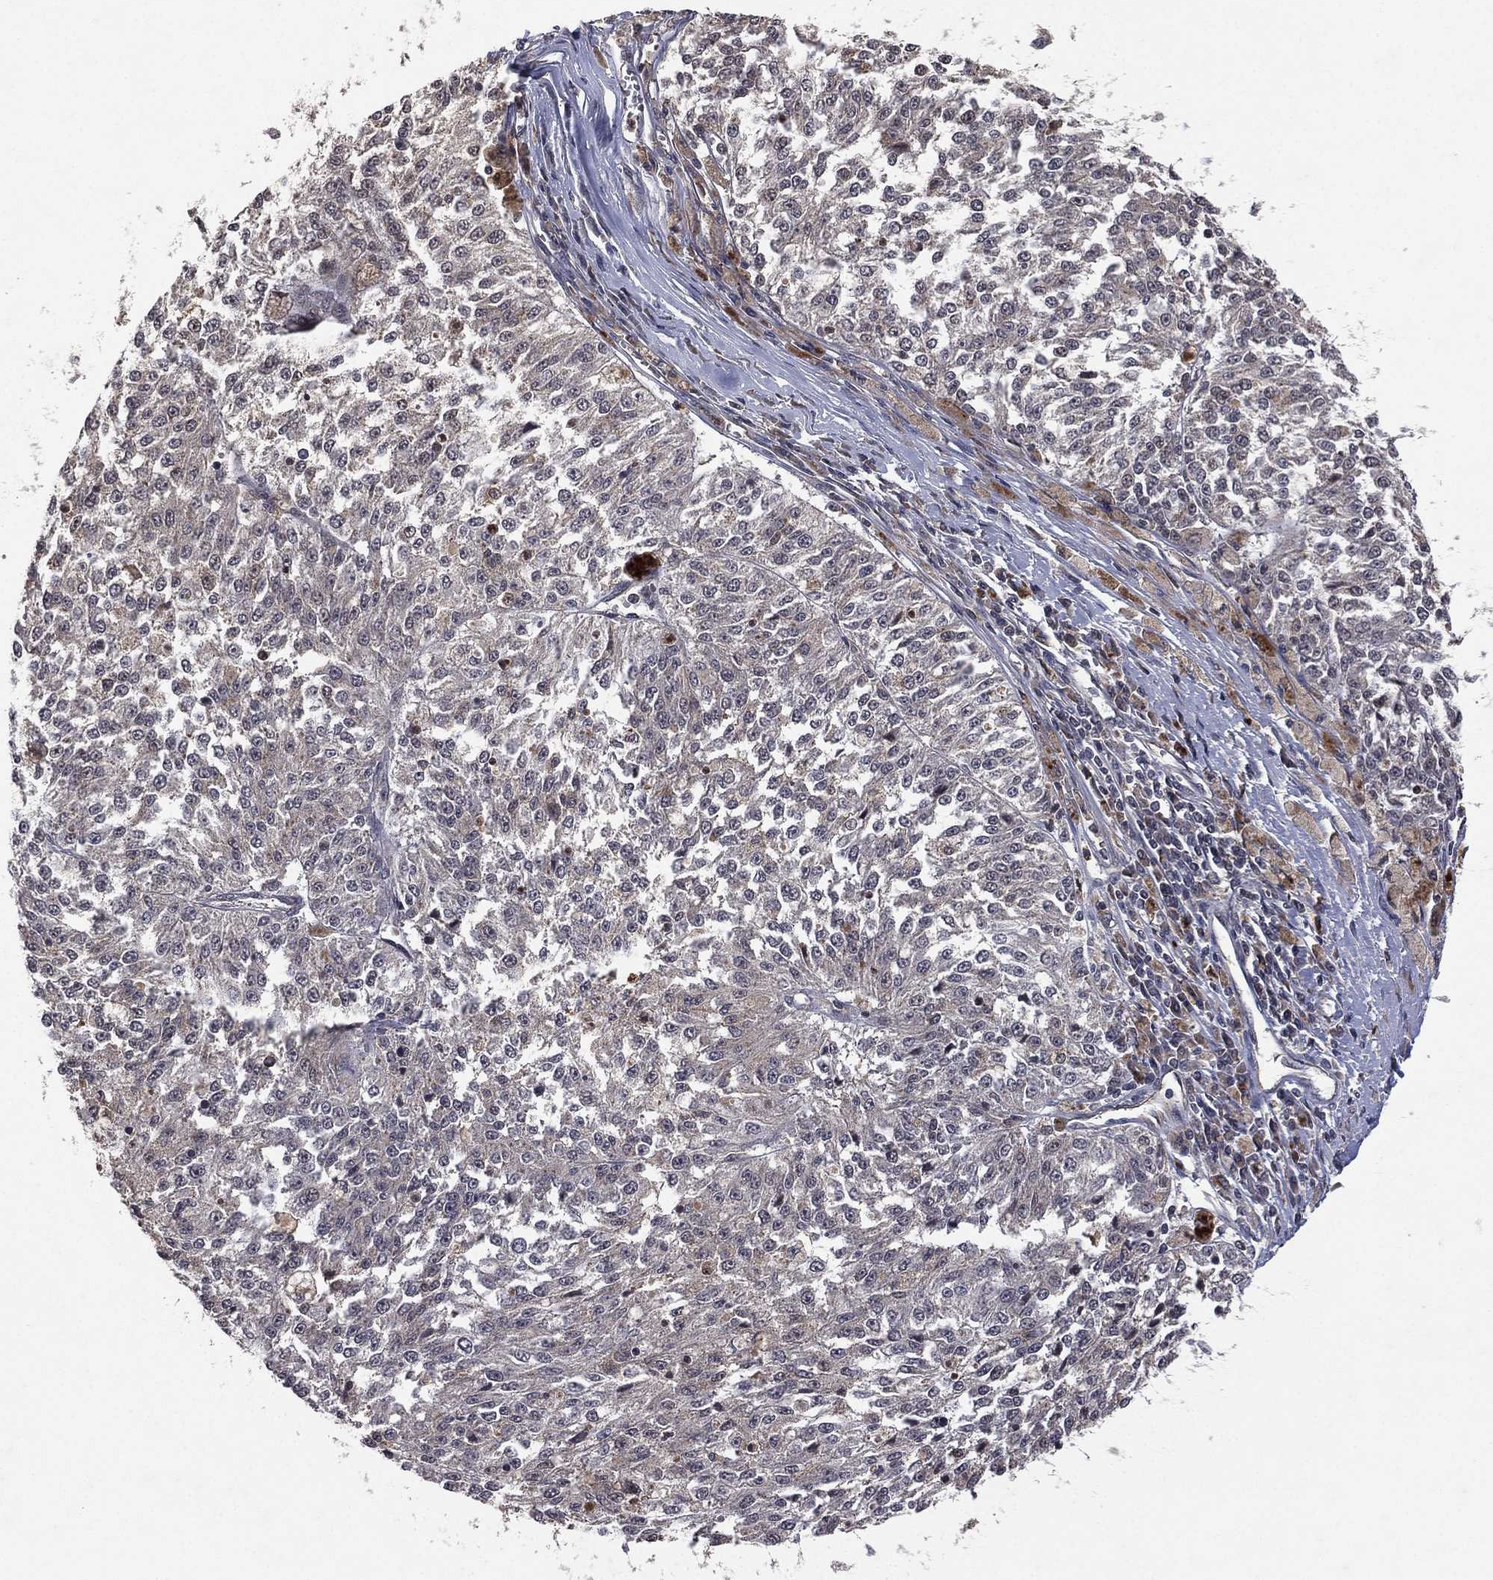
{"staining": {"intensity": "negative", "quantity": "none", "location": "none"}, "tissue": "melanoma", "cell_type": "Tumor cells", "image_type": "cancer", "snomed": [{"axis": "morphology", "description": "Malignant melanoma, Metastatic site"}, {"axis": "topography", "description": "Lymph node"}], "caption": "Protein analysis of malignant melanoma (metastatic site) exhibits no significant expression in tumor cells. (Stains: DAB (3,3'-diaminobenzidine) IHC with hematoxylin counter stain, Microscopy: brightfield microscopy at high magnification).", "gene": "ATG4B", "patient": {"sex": "female", "age": 64}}